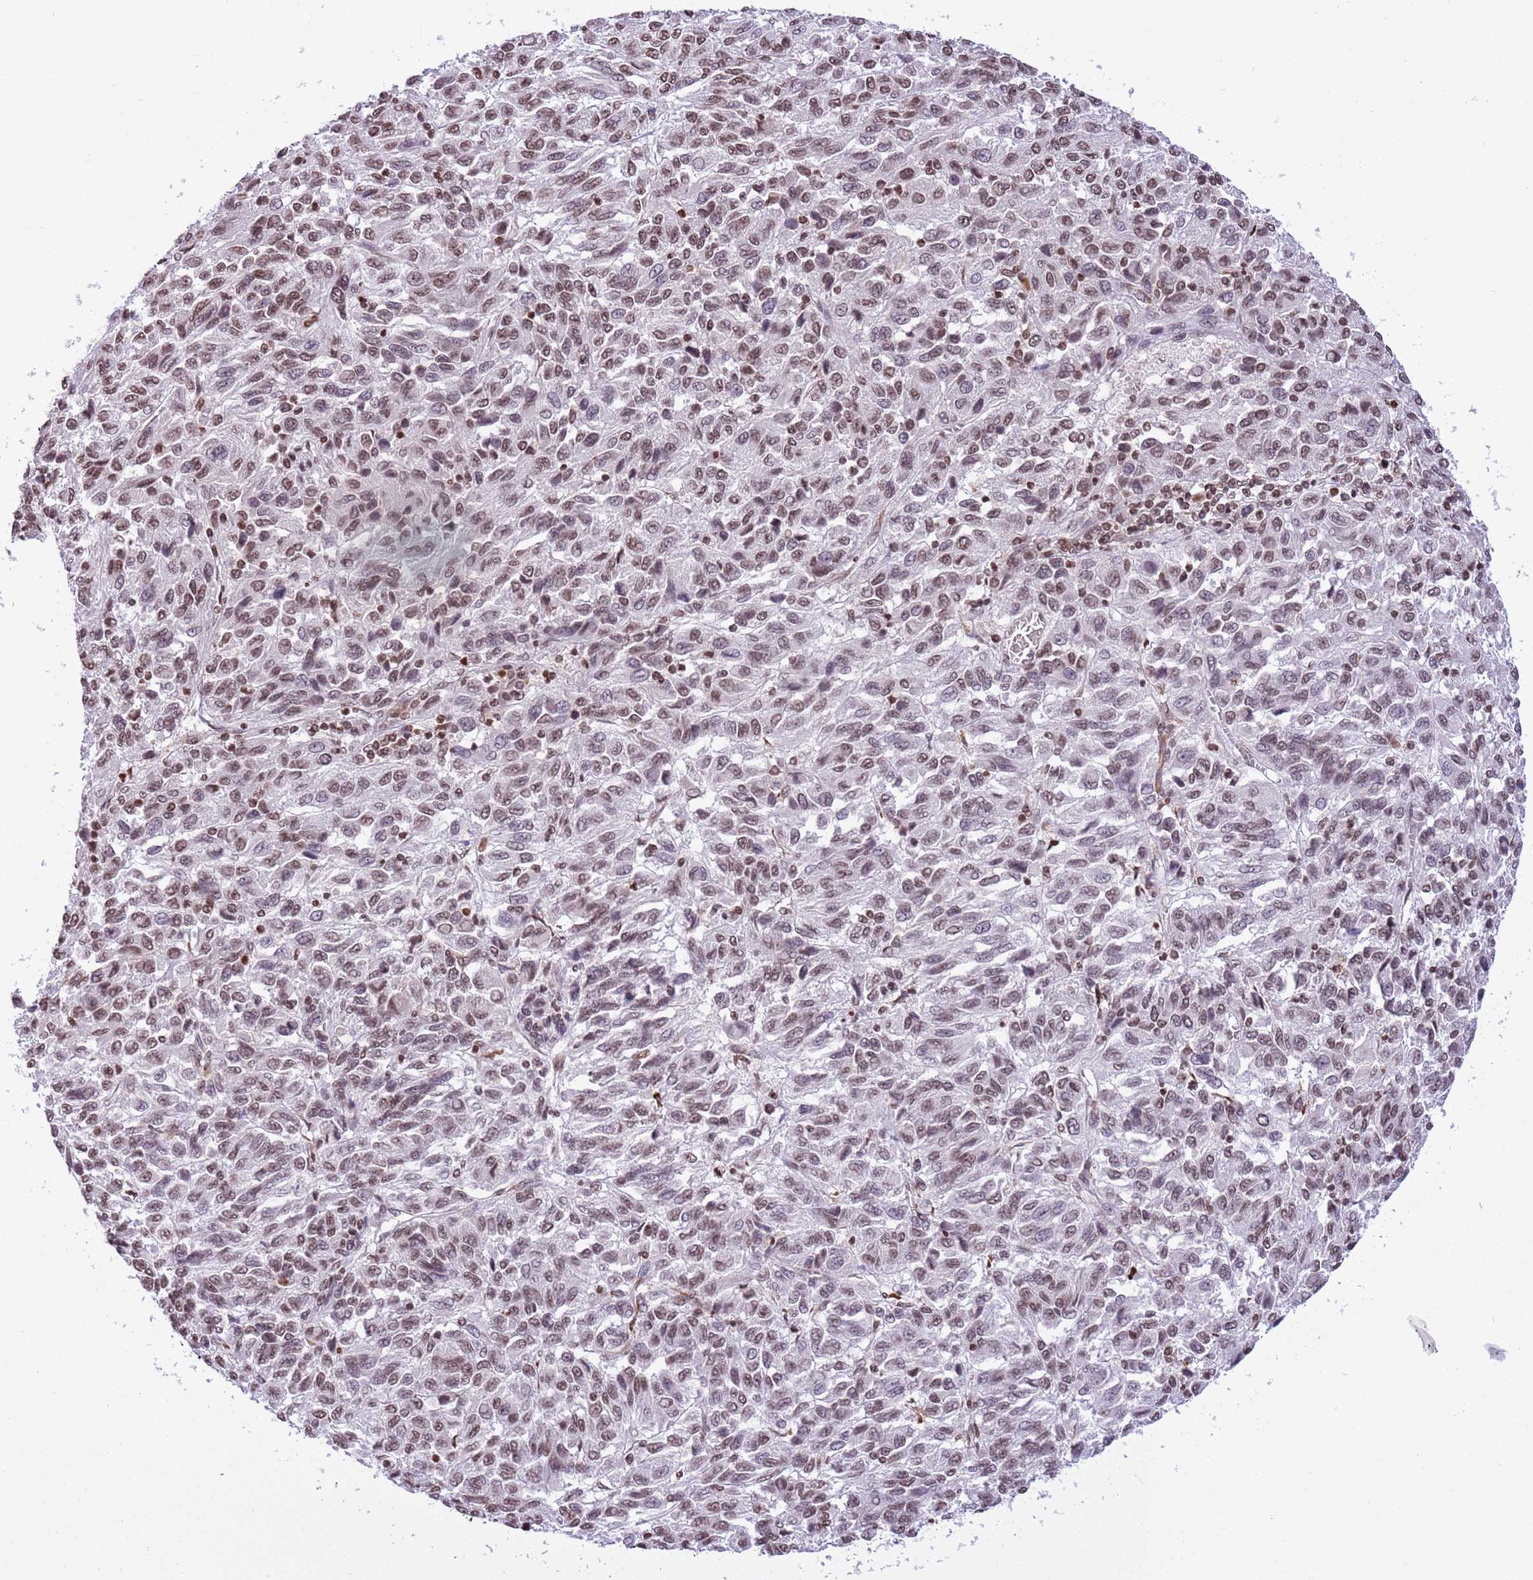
{"staining": {"intensity": "moderate", "quantity": ">75%", "location": "nuclear"}, "tissue": "melanoma", "cell_type": "Tumor cells", "image_type": "cancer", "snomed": [{"axis": "morphology", "description": "Malignant melanoma, Metastatic site"}, {"axis": "topography", "description": "Lung"}], "caption": "Immunohistochemical staining of human melanoma displays medium levels of moderate nuclear expression in approximately >75% of tumor cells.", "gene": "NRIP1", "patient": {"sex": "male", "age": 64}}